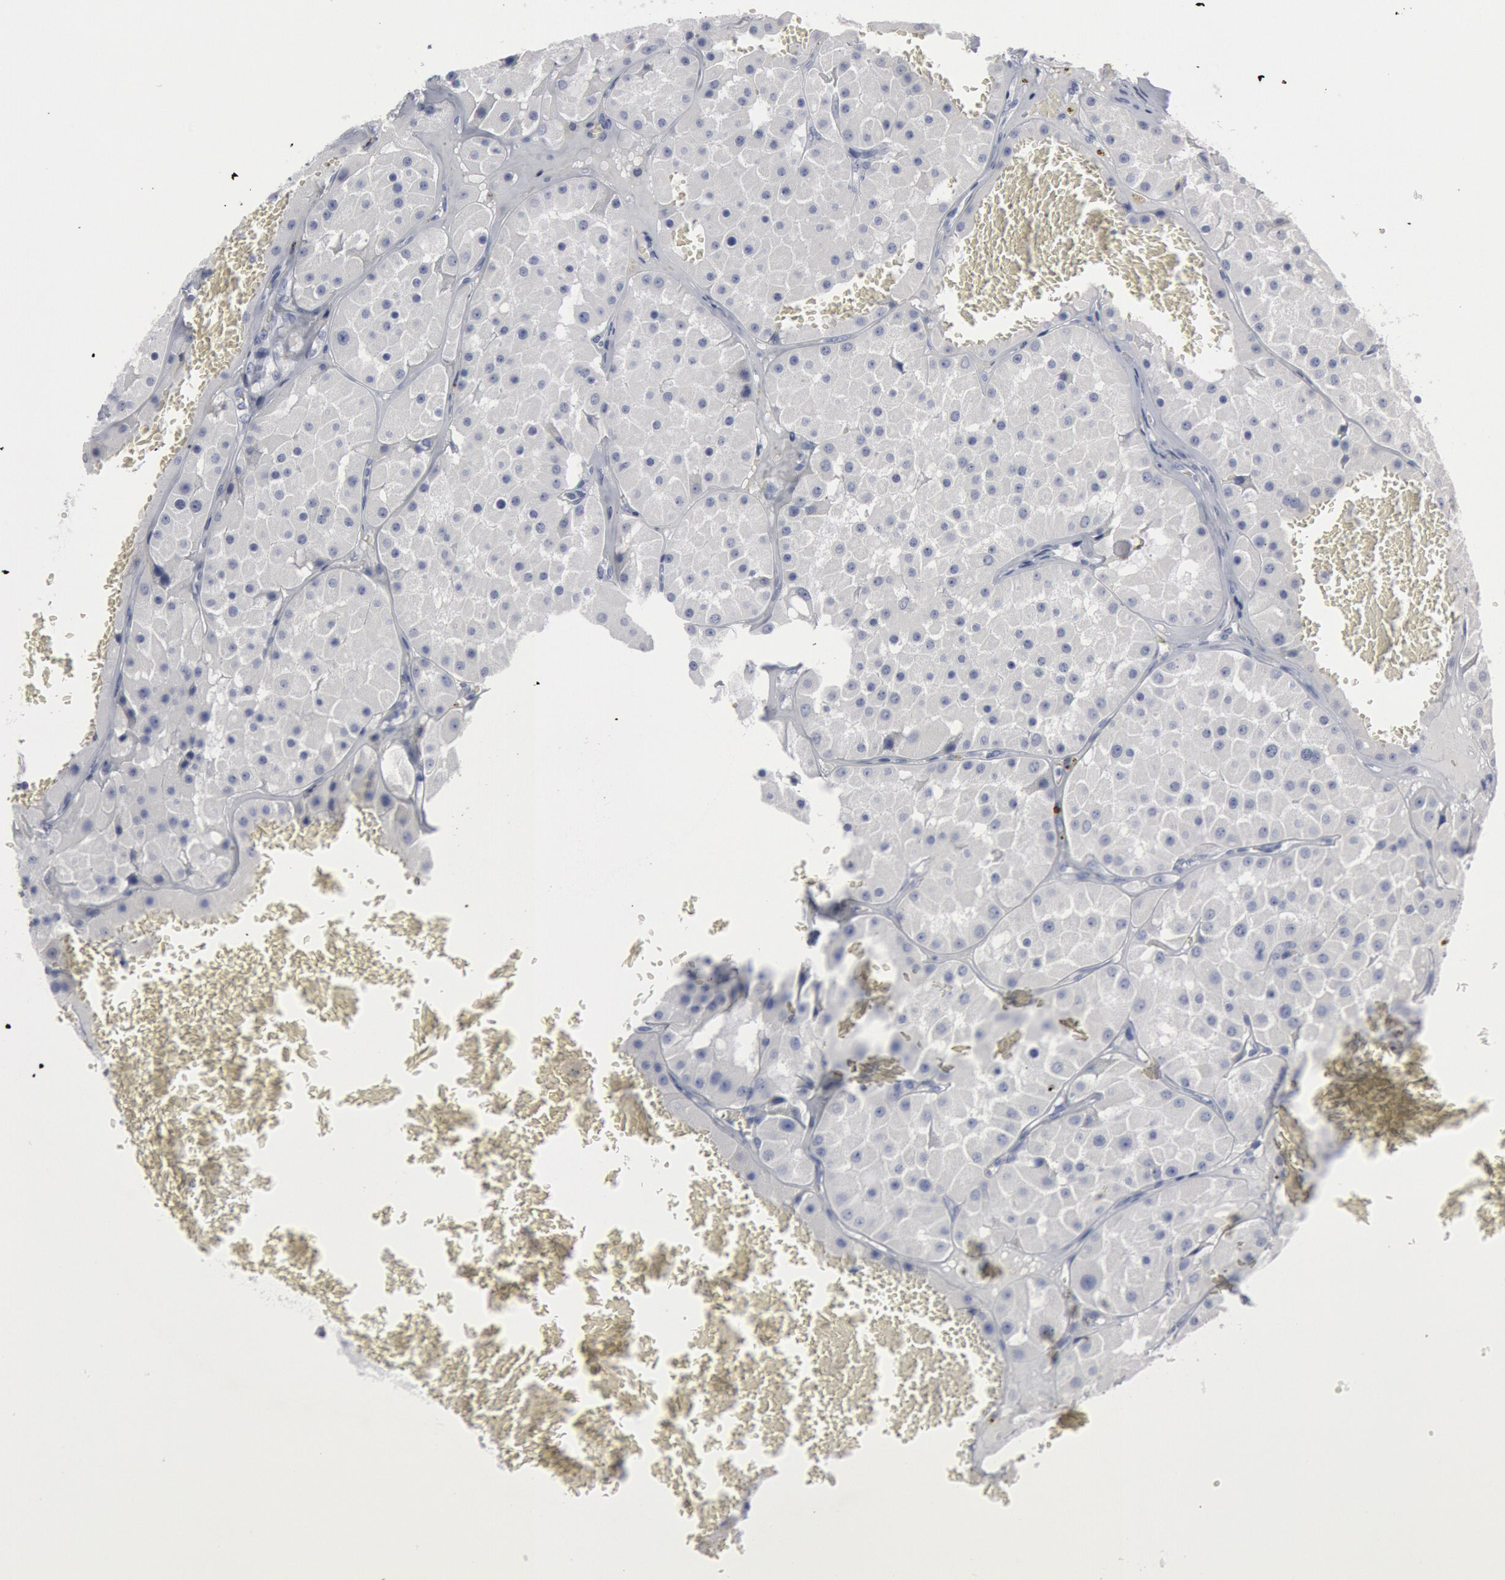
{"staining": {"intensity": "negative", "quantity": "none", "location": "none"}, "tissue": "renal cancer", "cell_type": "Tumor cells", "image_type": "cancer", "snomed": [{"axis": "morphology", "description": "Adenocarcinoma, uncertain malignant potential"}, {"axis": "topography", "description": "Kidney"}], "caption": "Immunohistochemical staining of renal cancer reveals no significant expression in tumor cells. (DAB (3,3'-diaminobenzidine) immunohistochemistry (IHC) visualized using brightfield microscopy, high magnification).", "gene": "DMC1", "patient": {"sex": "male", "age": 63}}